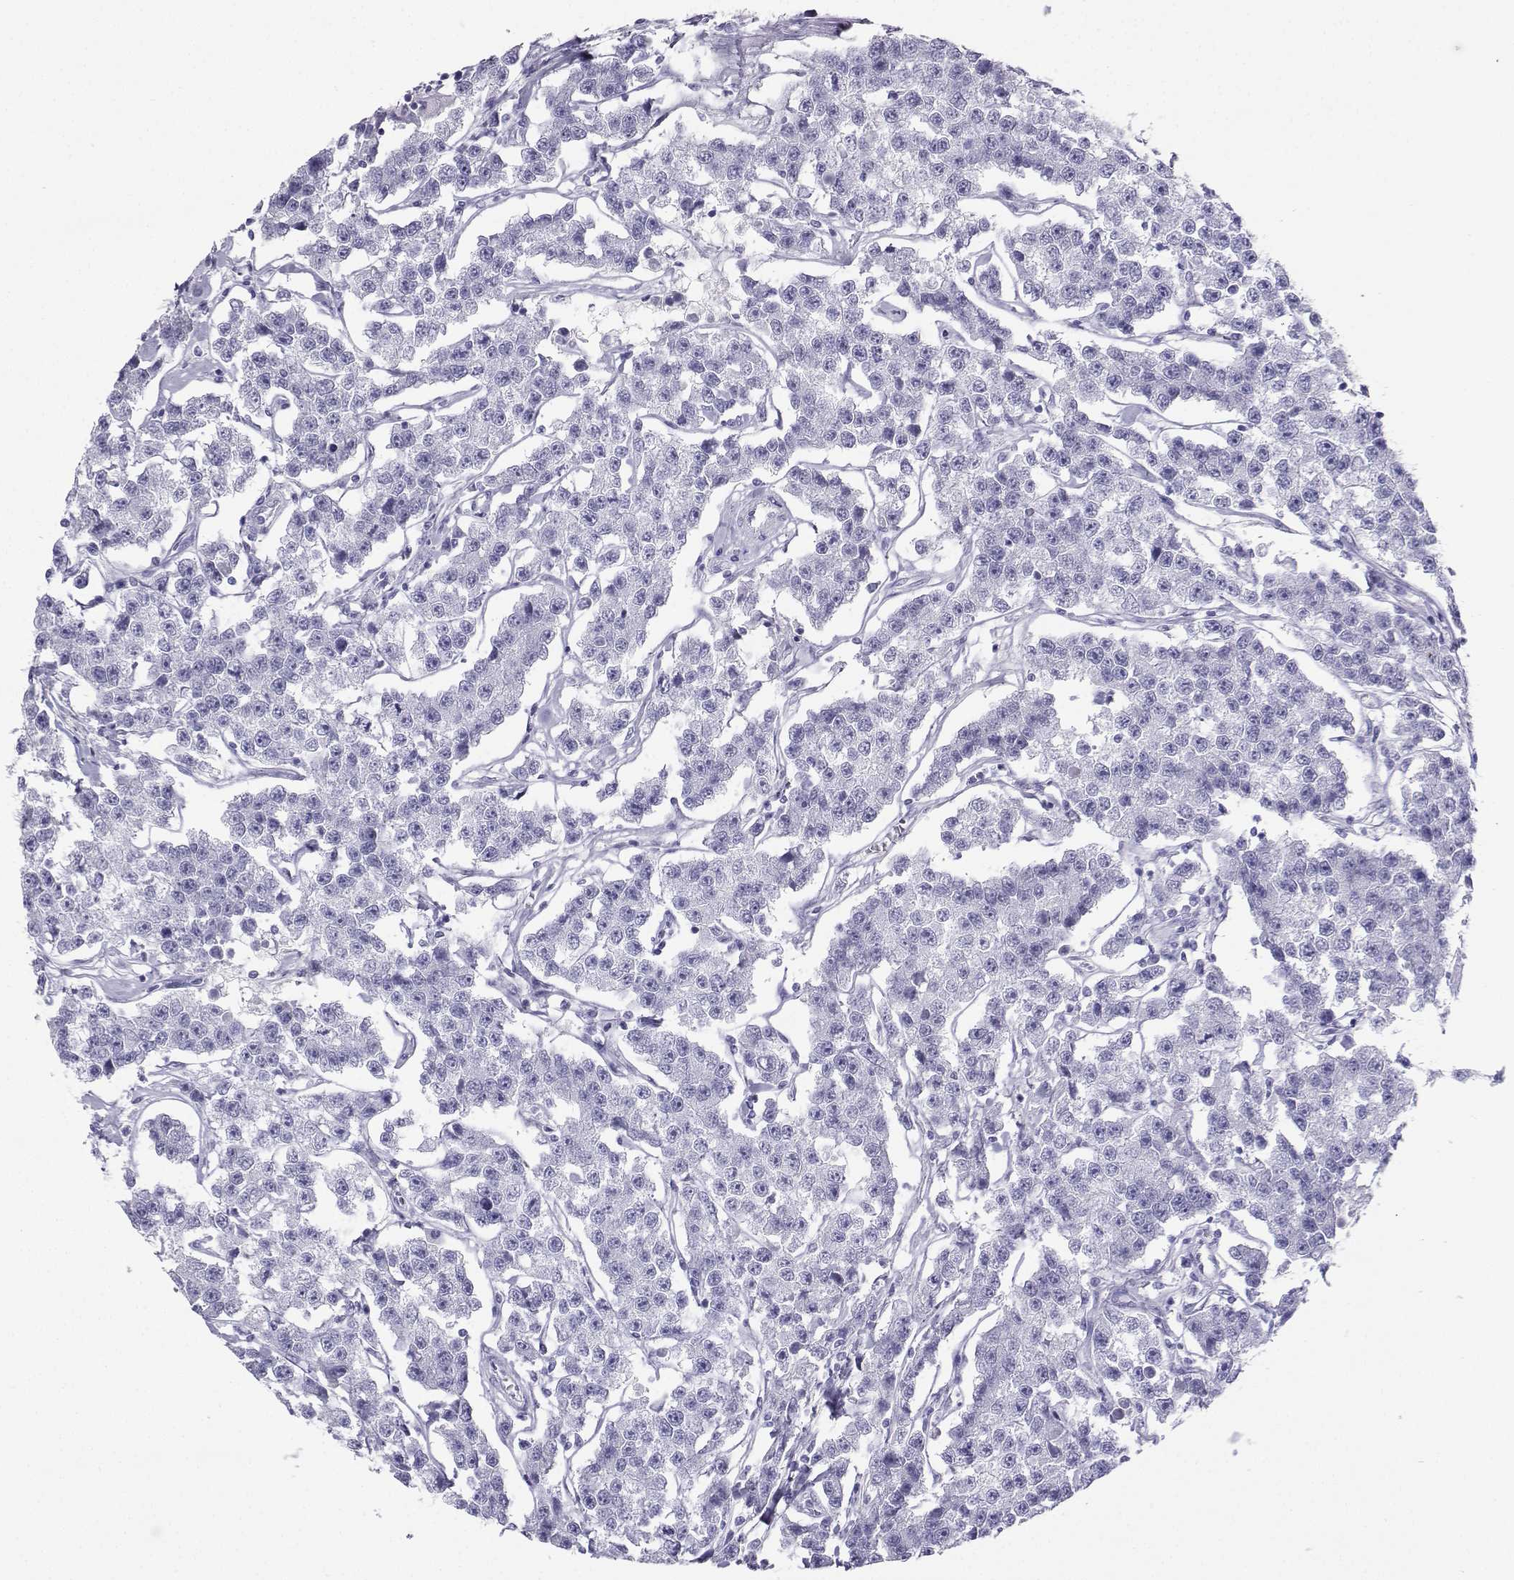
{"staining": {"intensity": "negative", "quantity": "none", "location": "none"}, "tissue": "testis cancer", "cell_type": "Tumor cells", "image_type": "cancer", "snomed": [{"axis": "morphology", "description": "Seminoma, NOS"}, {"axis": "topography", "description": "Testis"}], "caption": "Immunohistochemical staining of human seminoma (testis) demonstrates no significant expression in tumor cells.", "gene": "LORICRIN", "patient": {"sex": "male", "age": 59}}